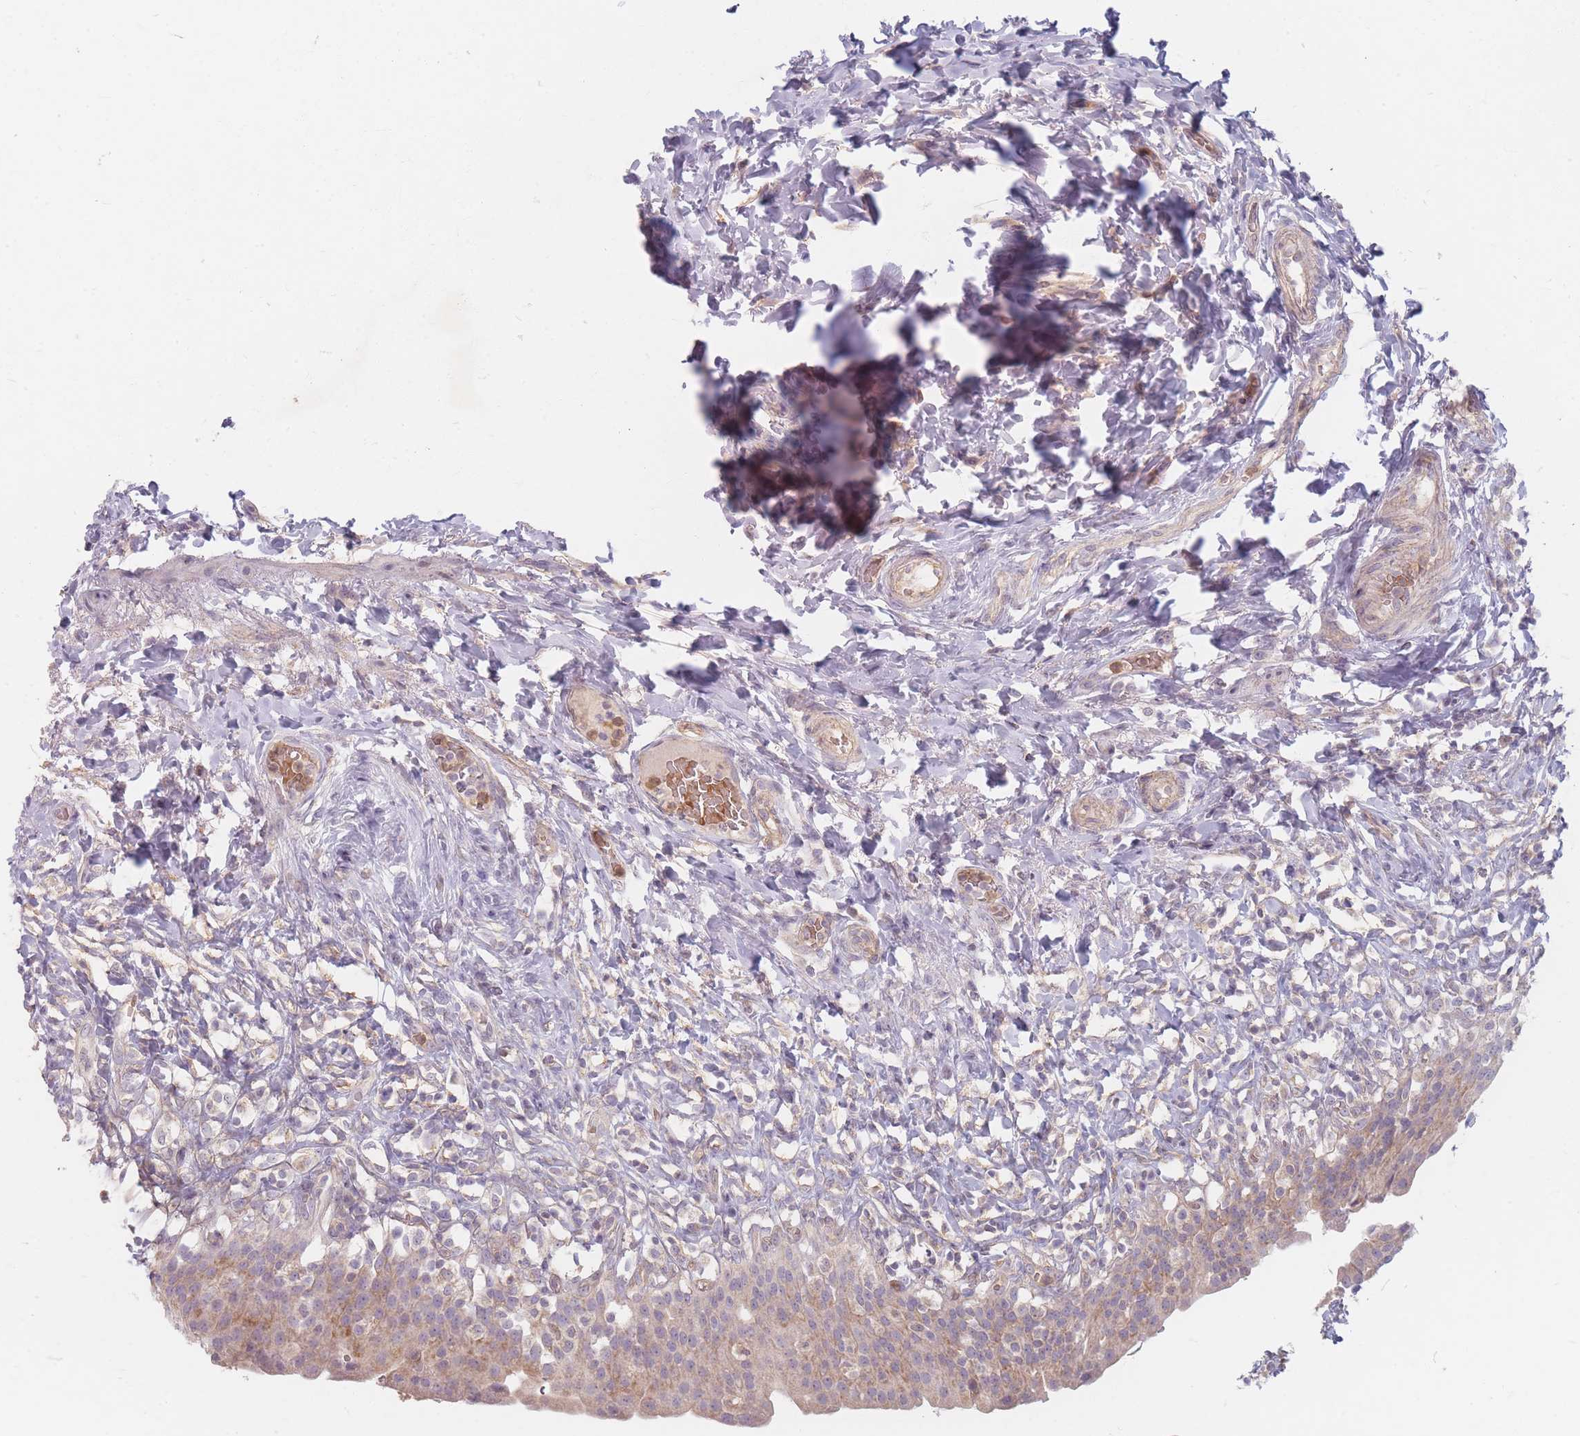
{"staining": {"intensity": "weak", "quantity": "25%-75%", "location": "cytoplasmic/membranous"}, "tissue": "urinary bladder", "cell_type": "Urothelial cells", "image_type": "normal", "snomed": [{"axis": "morphology", "description": "Normal tissue, NOS"}, {"axis": "morphology", "description": "Inflammation, NOS"}, {"axis": "topography", "description": "Urinary bladder"}], "caption": "Benign urinary bladder demonstrates weak cytoplasmic/membranous staining in about 25%-75% of urothelial cells, visualized by immunohistochemistry.", "gene": "CHCHD7", "patient": {"sex": "male", "age": 64}}